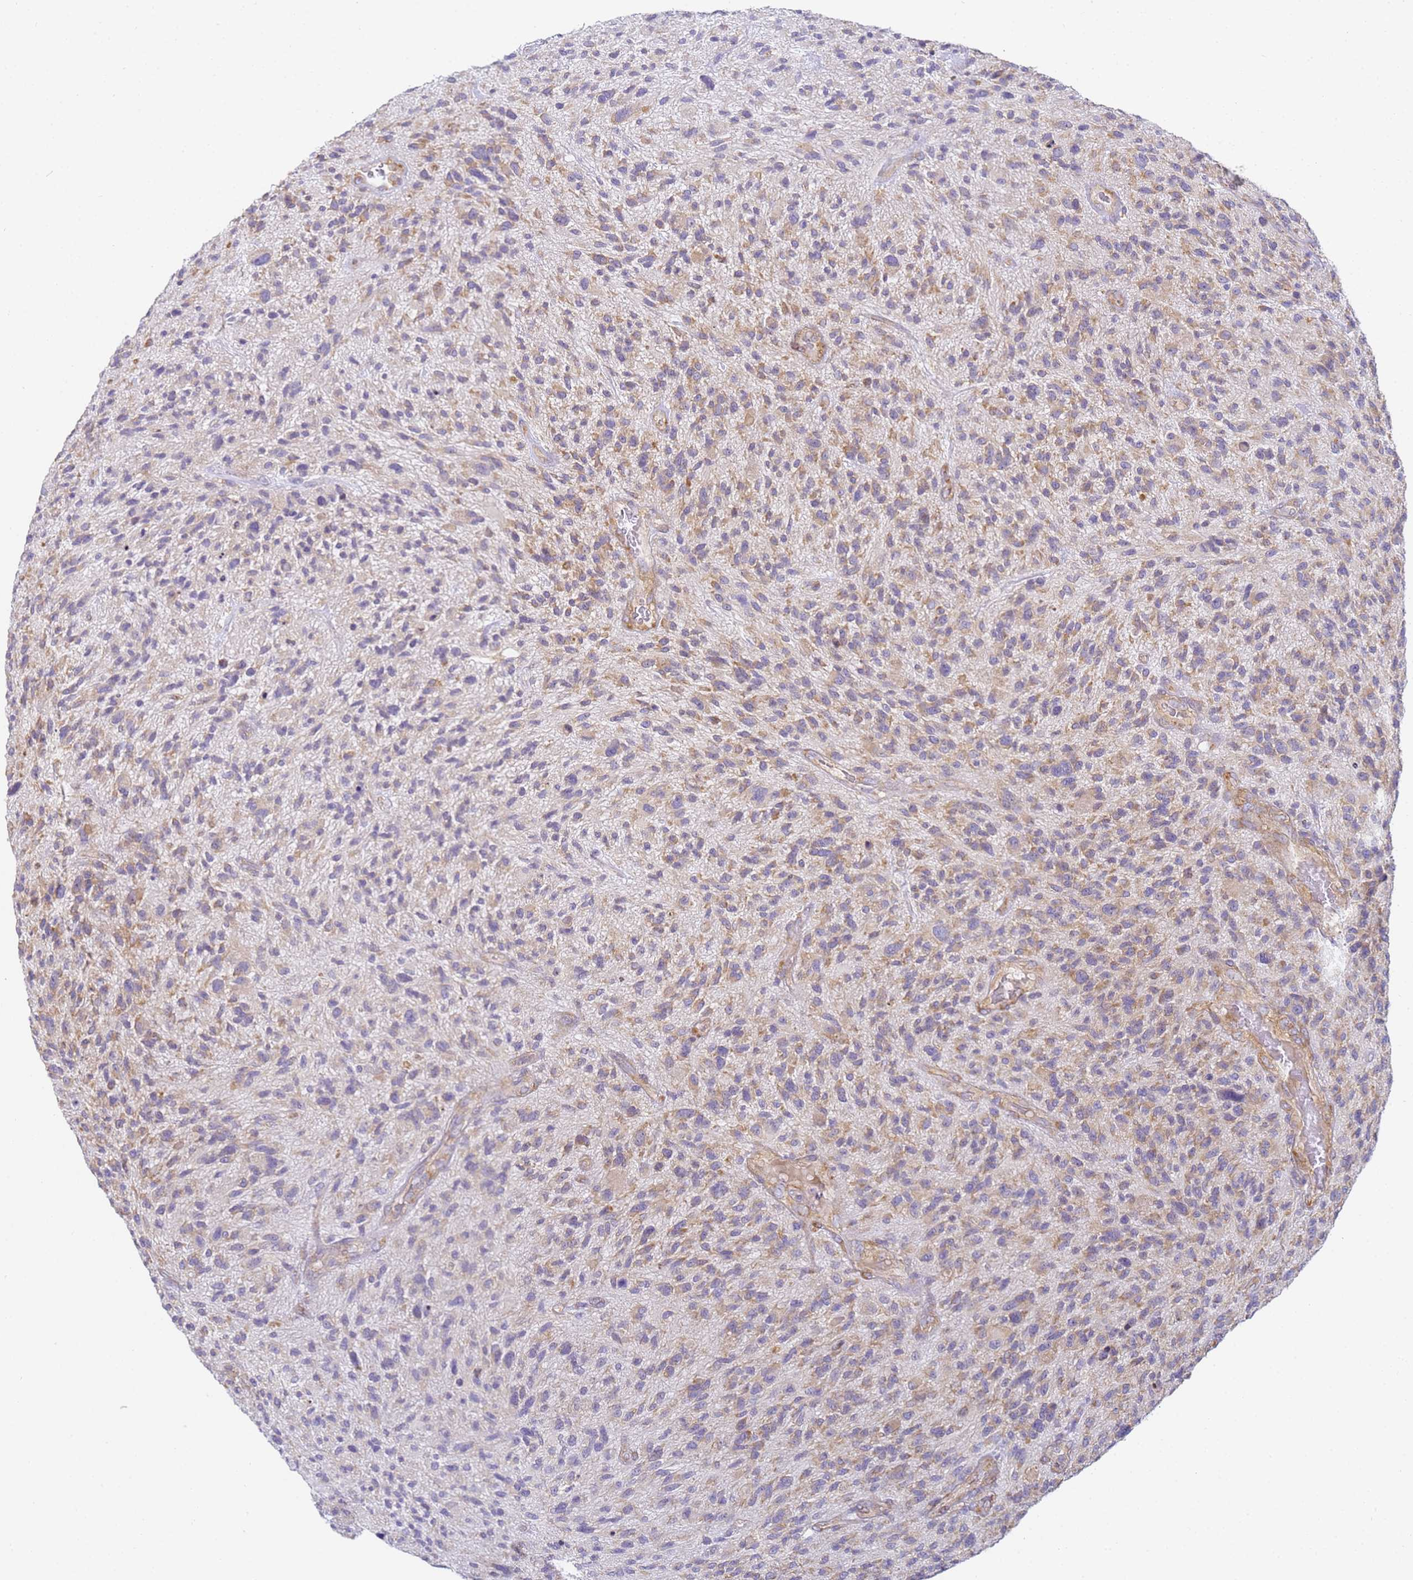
{"staining": {"intensity": "moderate", "quantity": "25%-75%", "location": "cytoplasmic/membranous"}, "tissue": "glioma", "cell_type": "Tumor cells", "image_type": "cancer", "snomed": [{"axis": "morphology", "description": "Glioma, malignant, High grade"}, {"axis": "topography", "description": "Brain"}], "caption": "High-power microscopy captured an IHC photomicrograph of malignant glioma (high-grade), revealing moderate cytoplasmic/membranous positivity in approximately 25%-75% of tumor cells. (Brightfield microscopy of DAB IHC at high magnification).", "gene": "RPL13A", "patient": {"sex": "male", "age": 47}}